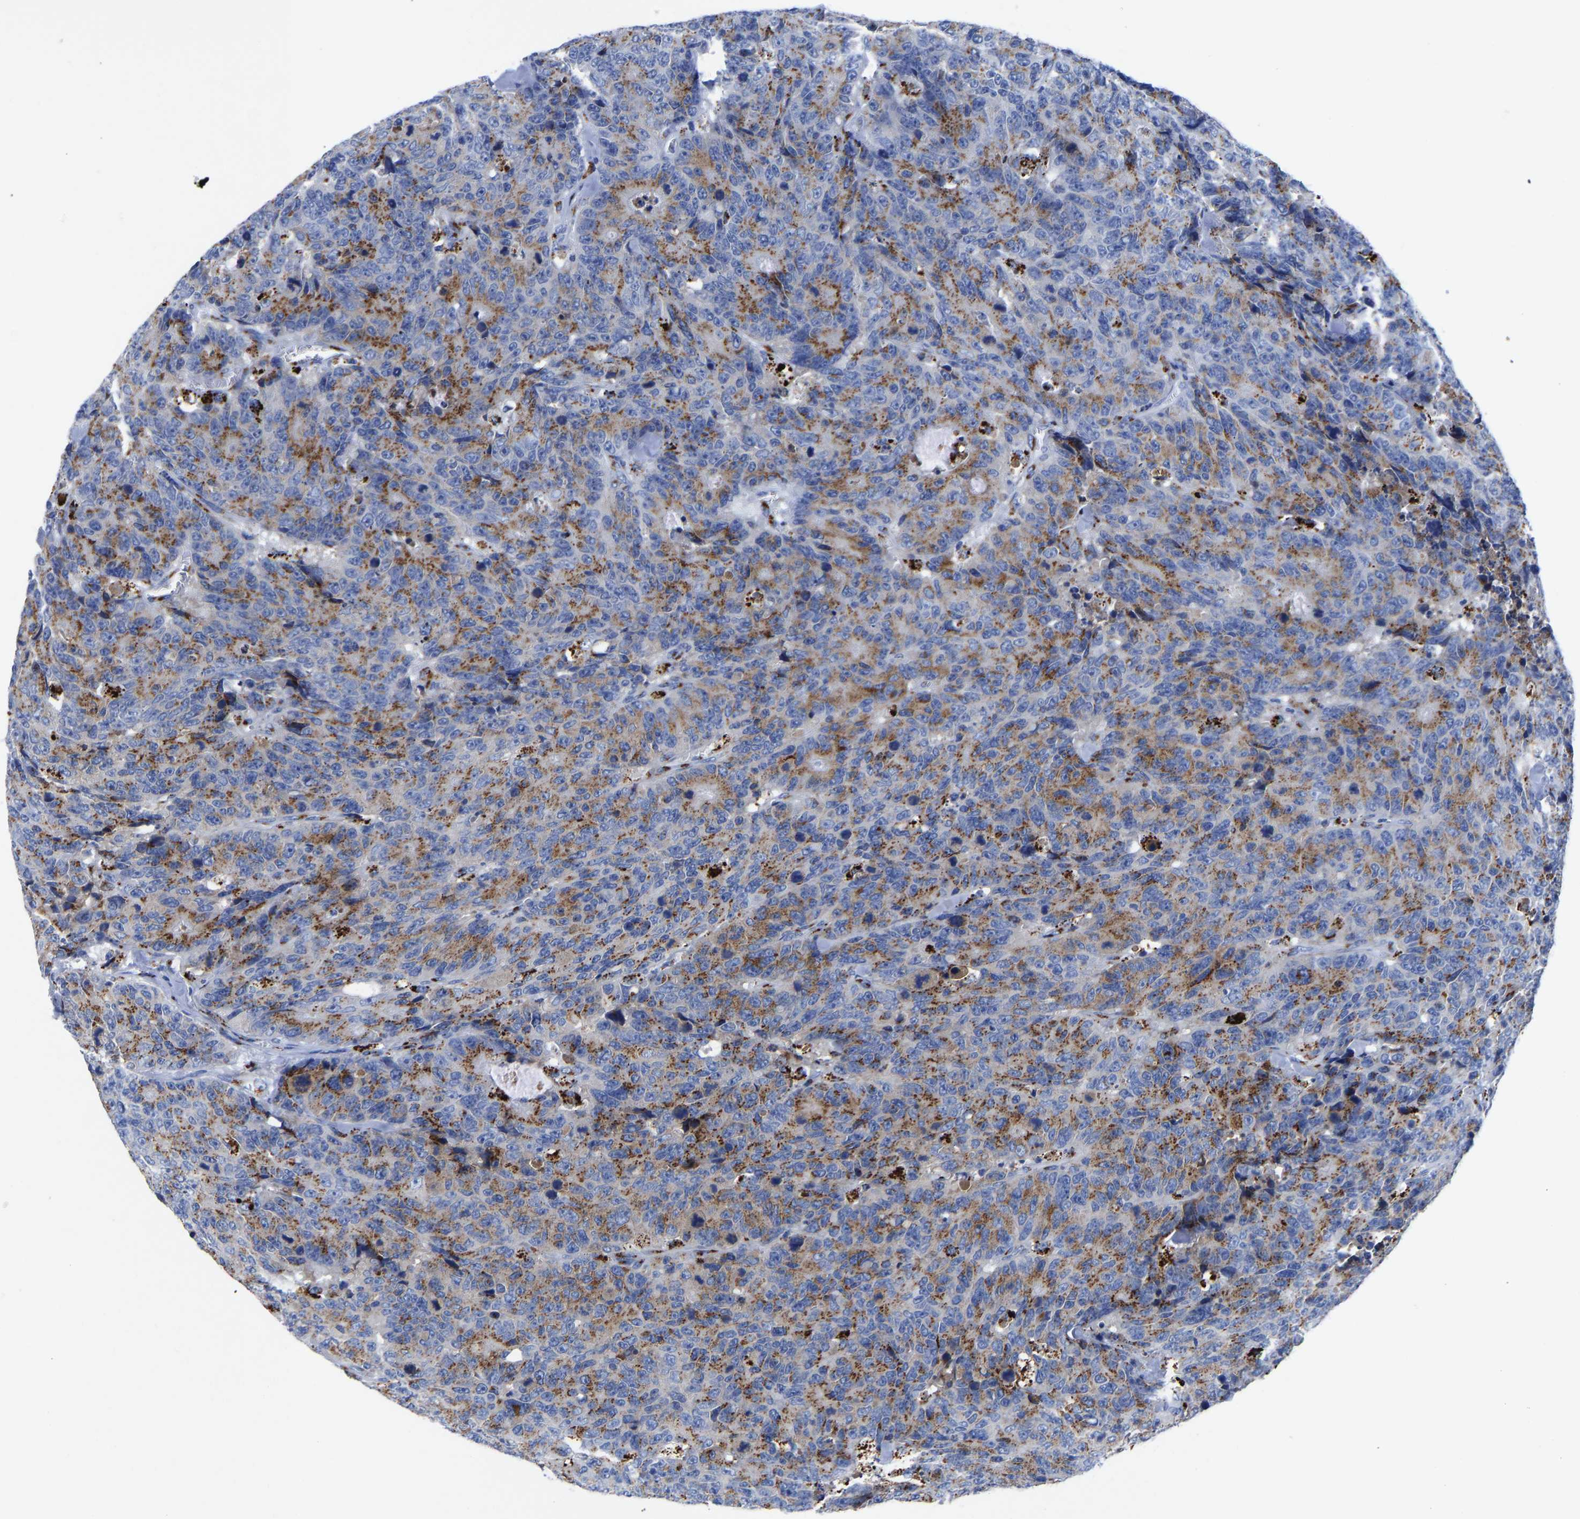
{"staining": {"intensity": "moderate", "quantity": ">75%", "location": "cytoplasmic/membranous"}, "tissue": "colorectal cancer", "cell_type": "Tumor cells", "image_type": "cancer", "snomed": [{"axis": "morphology", "description": "Adenocarcinoma, NOS"}, {"axis": "topography", "description": "Colon"}], "caption": "There is medium levels of moderate cytoplasmic/membranous expression in tumor cells of colorectal cancer, as demonstrated by immunohistochemical staining (brown color).", "gene": "TMEM87A", "patient": {"sex": "female", "age": 86}}